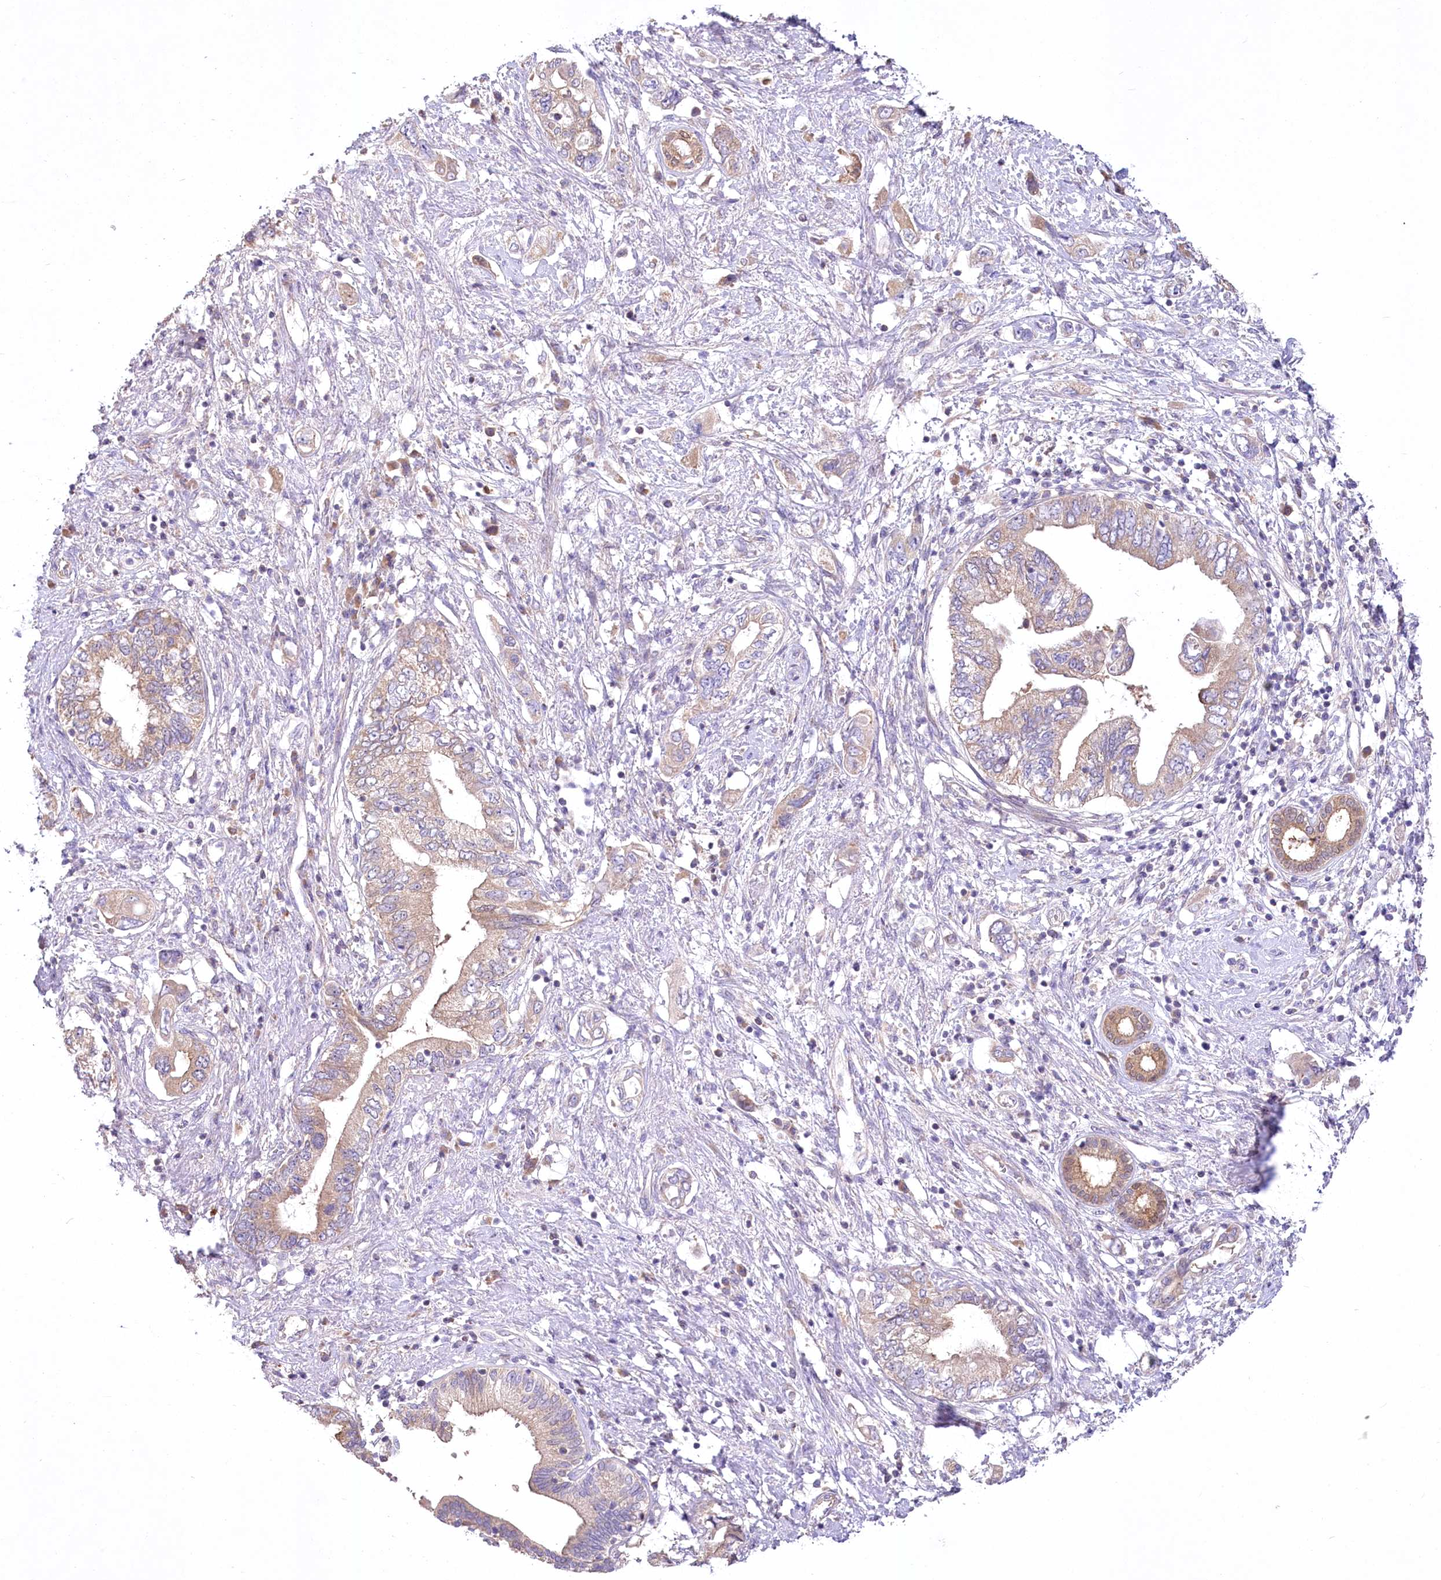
{"staining": {"intensity": "weak", "quantity": "25%-75%", "location": "cytoplasmic/membranous"}, "tissue": "pancreatic cancer", "cell_type": "Tumor cells", "image_type": "cancer", "snomed": [{"axis": "morphology", "description": "Adenocarcinoma, NOS"}, {"axis": "topography", "description": "Pancreas"}], "caption": "Immunohistochemistry (IHC) of human adenocarcinoma (pancreatic) demonstrates low levels of weak cytoplasmic/membranous positivity in about 25%-75% of tumor cells.", "gene": "PBLD", "patient": {"sex": "female", "age": 73}}